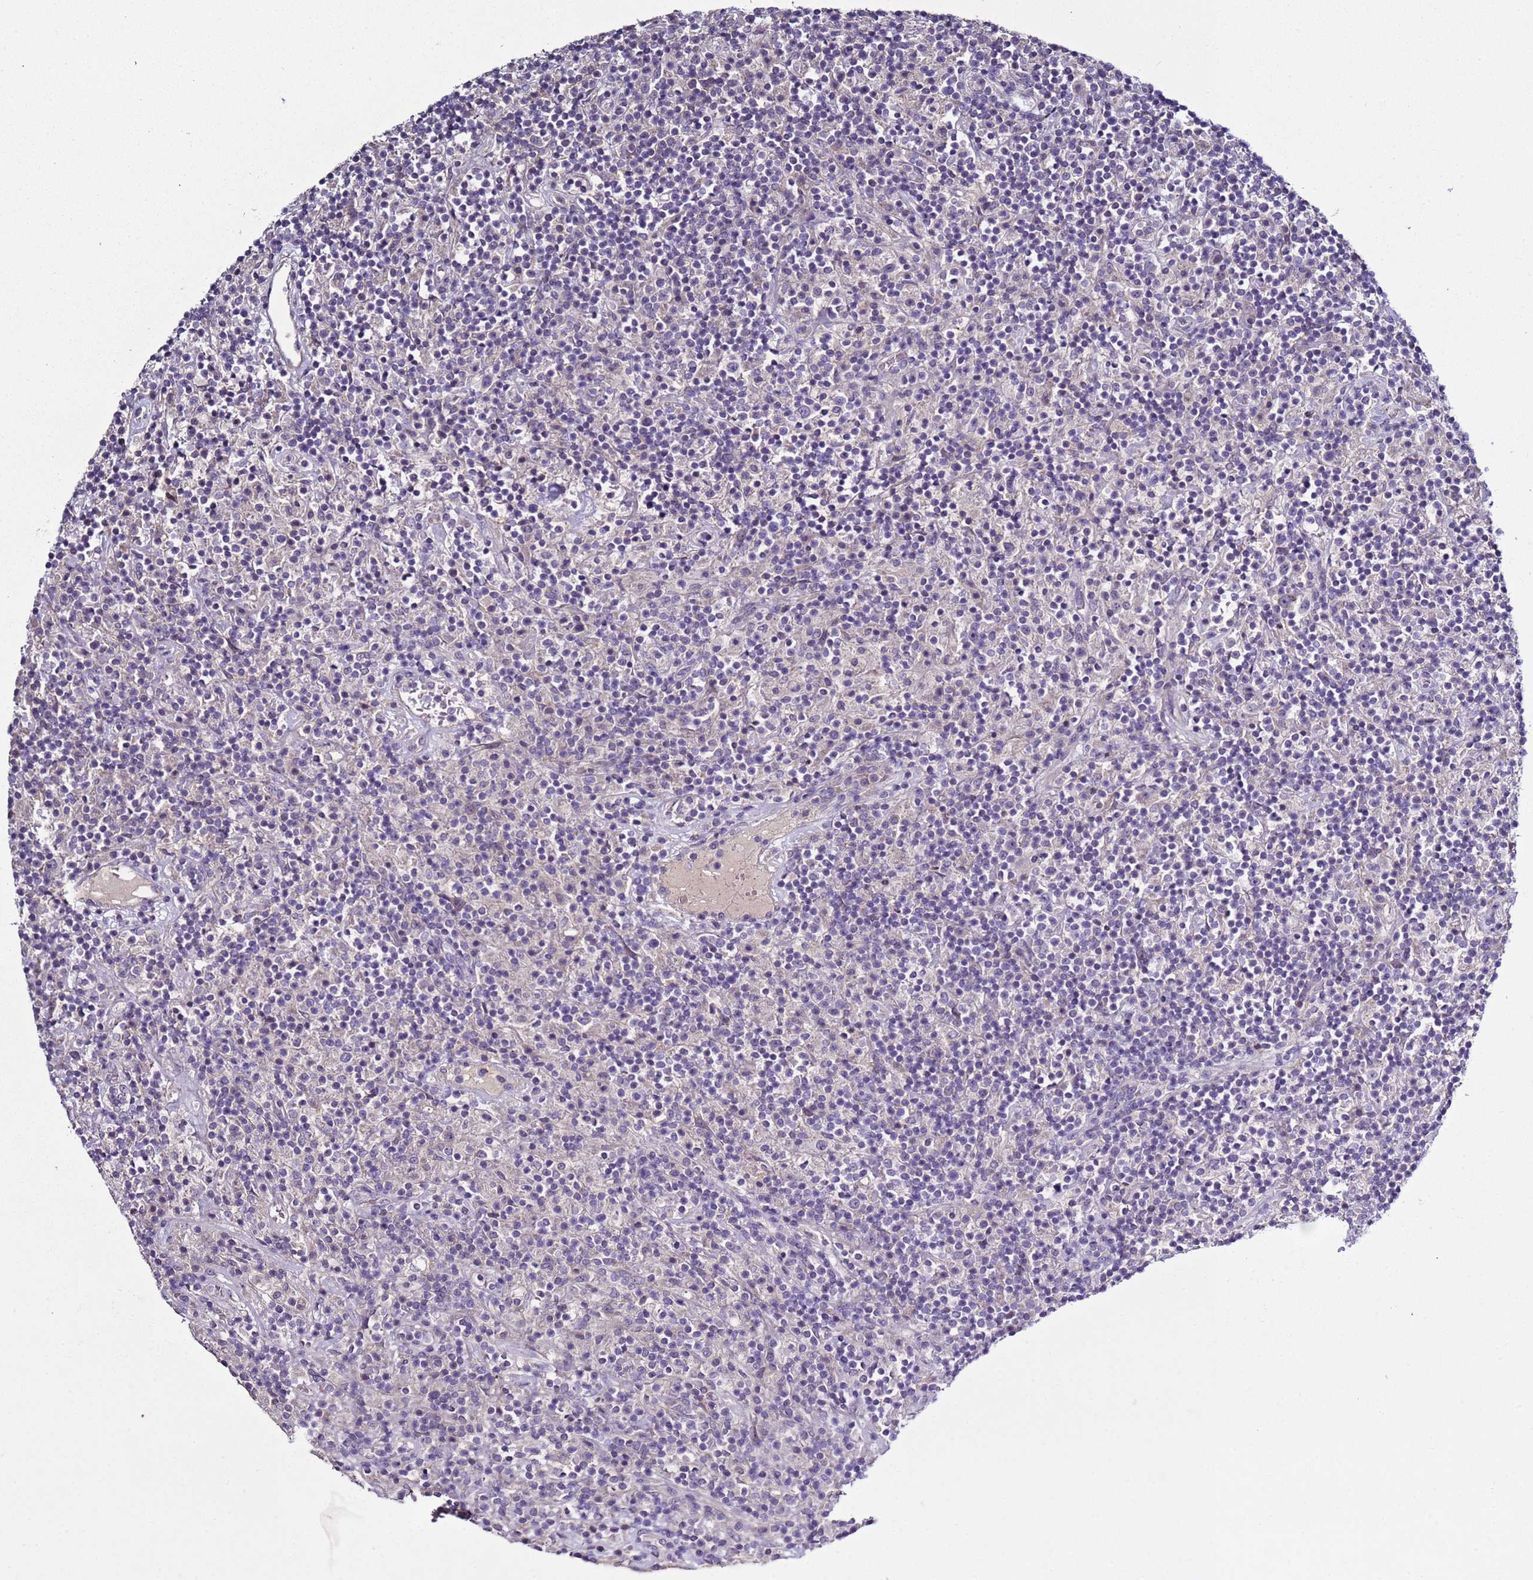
{"staining": {"intensity": "negative", "quantity": "none", "location": "none"}, "tissue": "lymphoma", "cell_type": "Tumor cells", "image_type": "cancer", "snomed": [{"axis": "morphology", "description": "Hodgkin's disease, NOS"}, {"axis": "topography", "description": "Lymph node"}], "caption": "A micrograph of human lymphoma is negative for staining in tumor cells.", "gene": "RABL2B", "patient": {"sex": "male", "age": 70}}